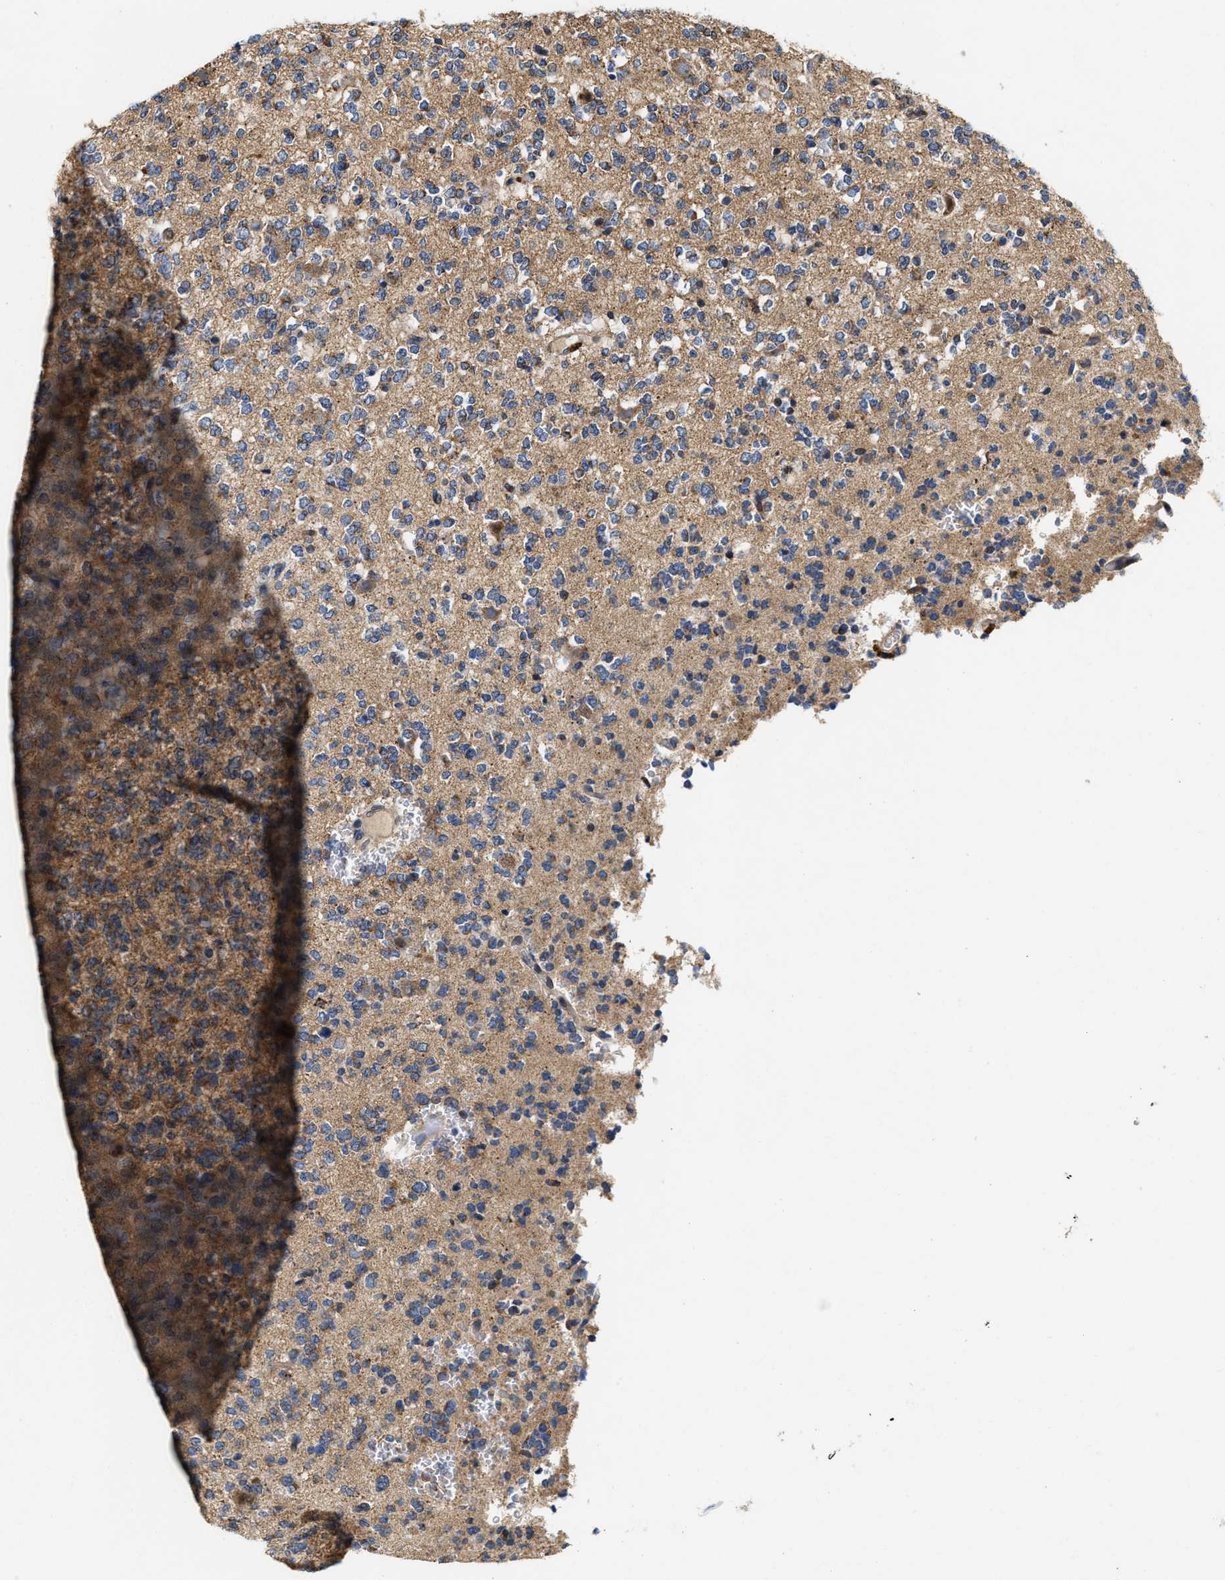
{"staining": {"intensity": "moderate", "quantity": ">75%", "location": "cytoplasmic/membranous"}, "tissue": "glioma", "cell_type": "Tumor cells", "image_type": "cancer", "snomed": [{"axis": "morphology", "description": "Glioma, malignant, Low grade"}, {"axis": "topography", "description": "Brain"}], "caption": "Glioma tissue reveals moderate cytoplasmic/membranous expression in about >75% of tumor cells, visualized by immunohistochemistry.", "gene": "SCYL2", "patient": {"sex": "male", "age": 38}}